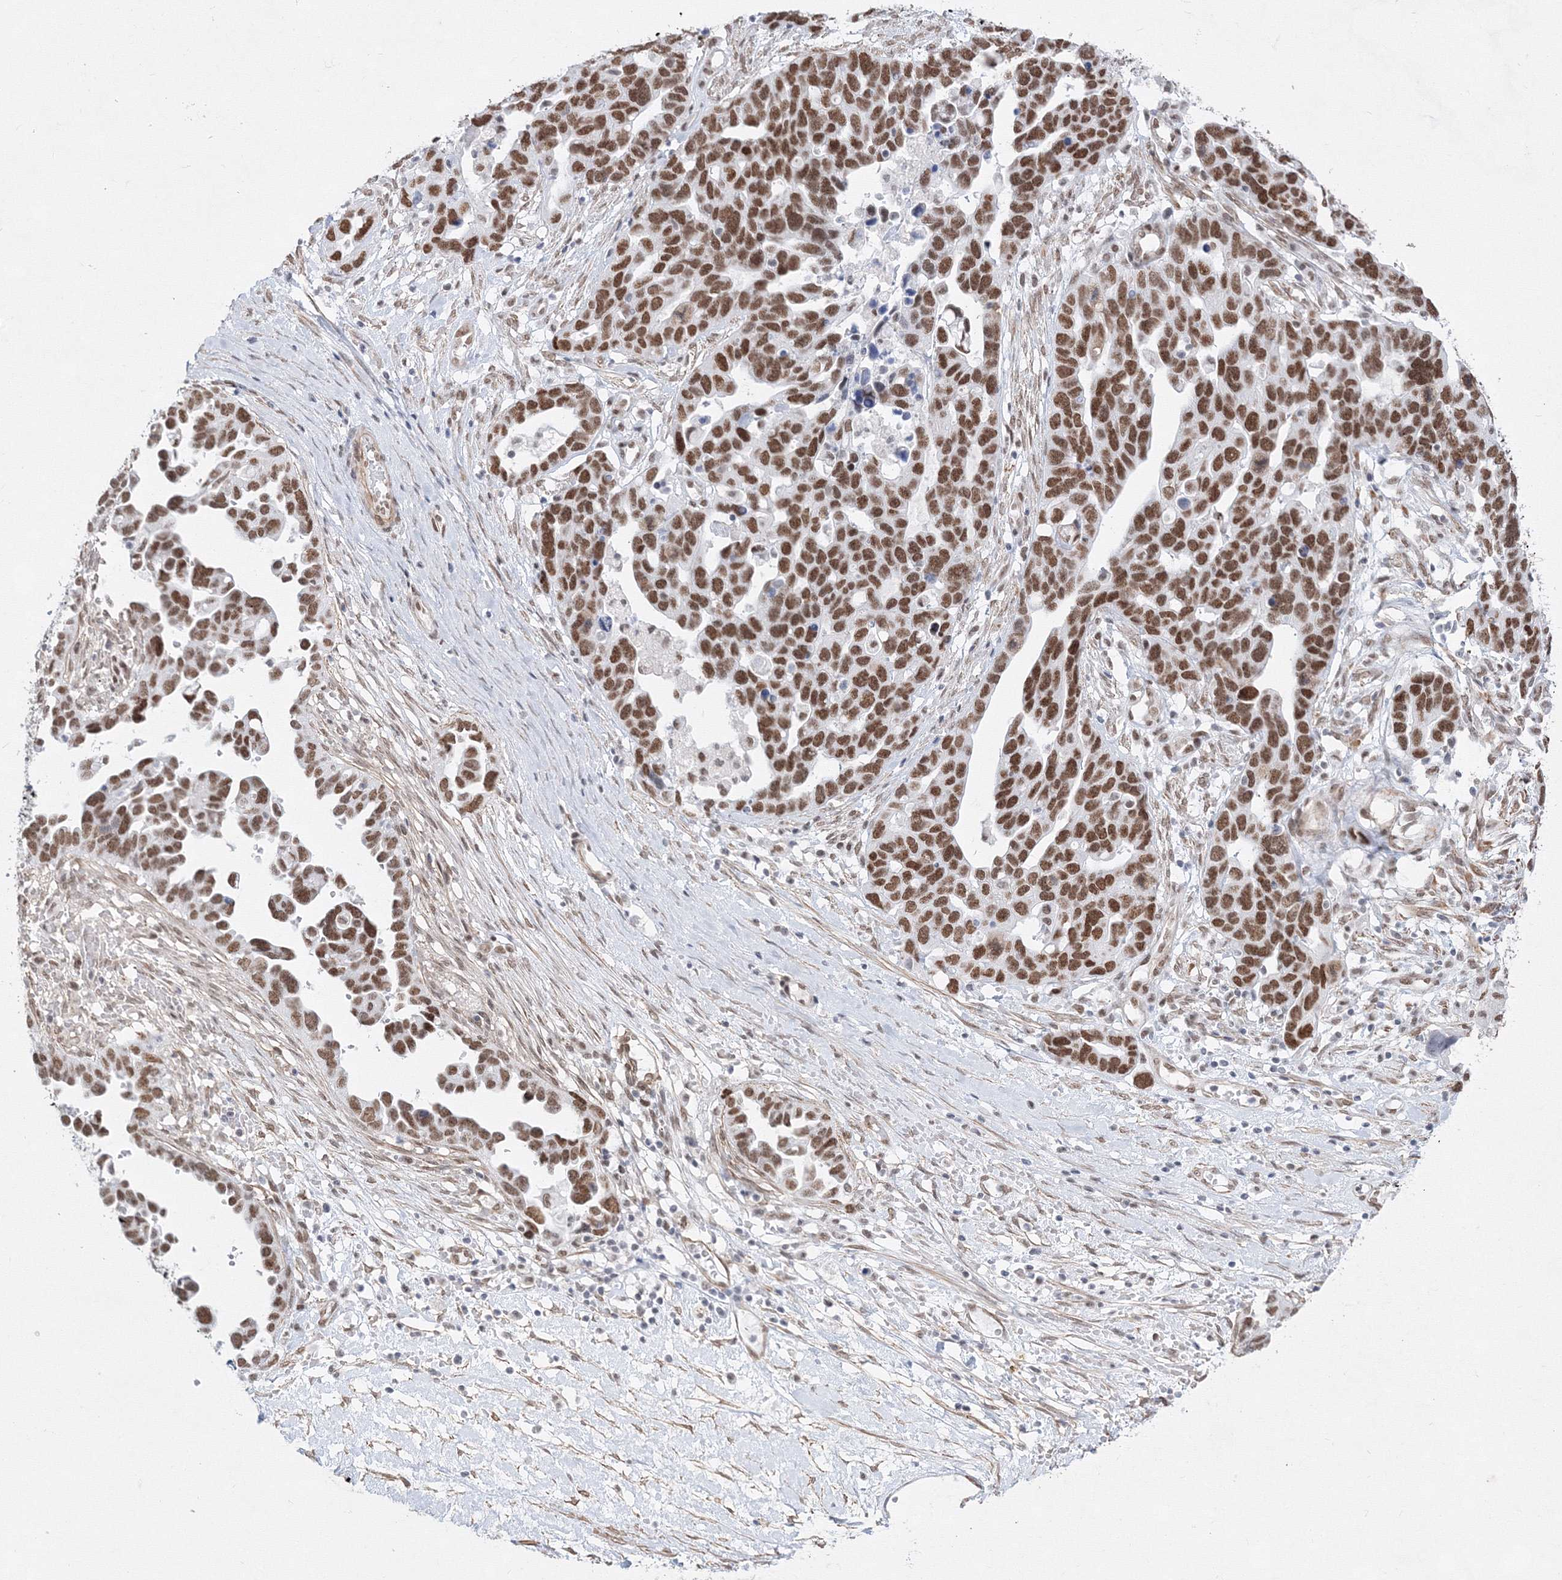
{"staining": {"intensity": "moderate", "quantity": ">75%", "location": "nuclear"}, "tissue": "ovarian cancer", "cell_type": "Tumor cells", "image_type": "cancer", "snomed": [{"axis": "morphology", "description": "Cystadenocarcinoma, serous, NOS"}, {"axis": "topography", "description": "Ovary"}], "caption": "Moderate nuclear protein expression is present in approximately >75% of tumor cells in ovarian serous cystadenocarcinoma.", "gene": "ZNF638", "patient": {"sex": "female", "age": 54}}